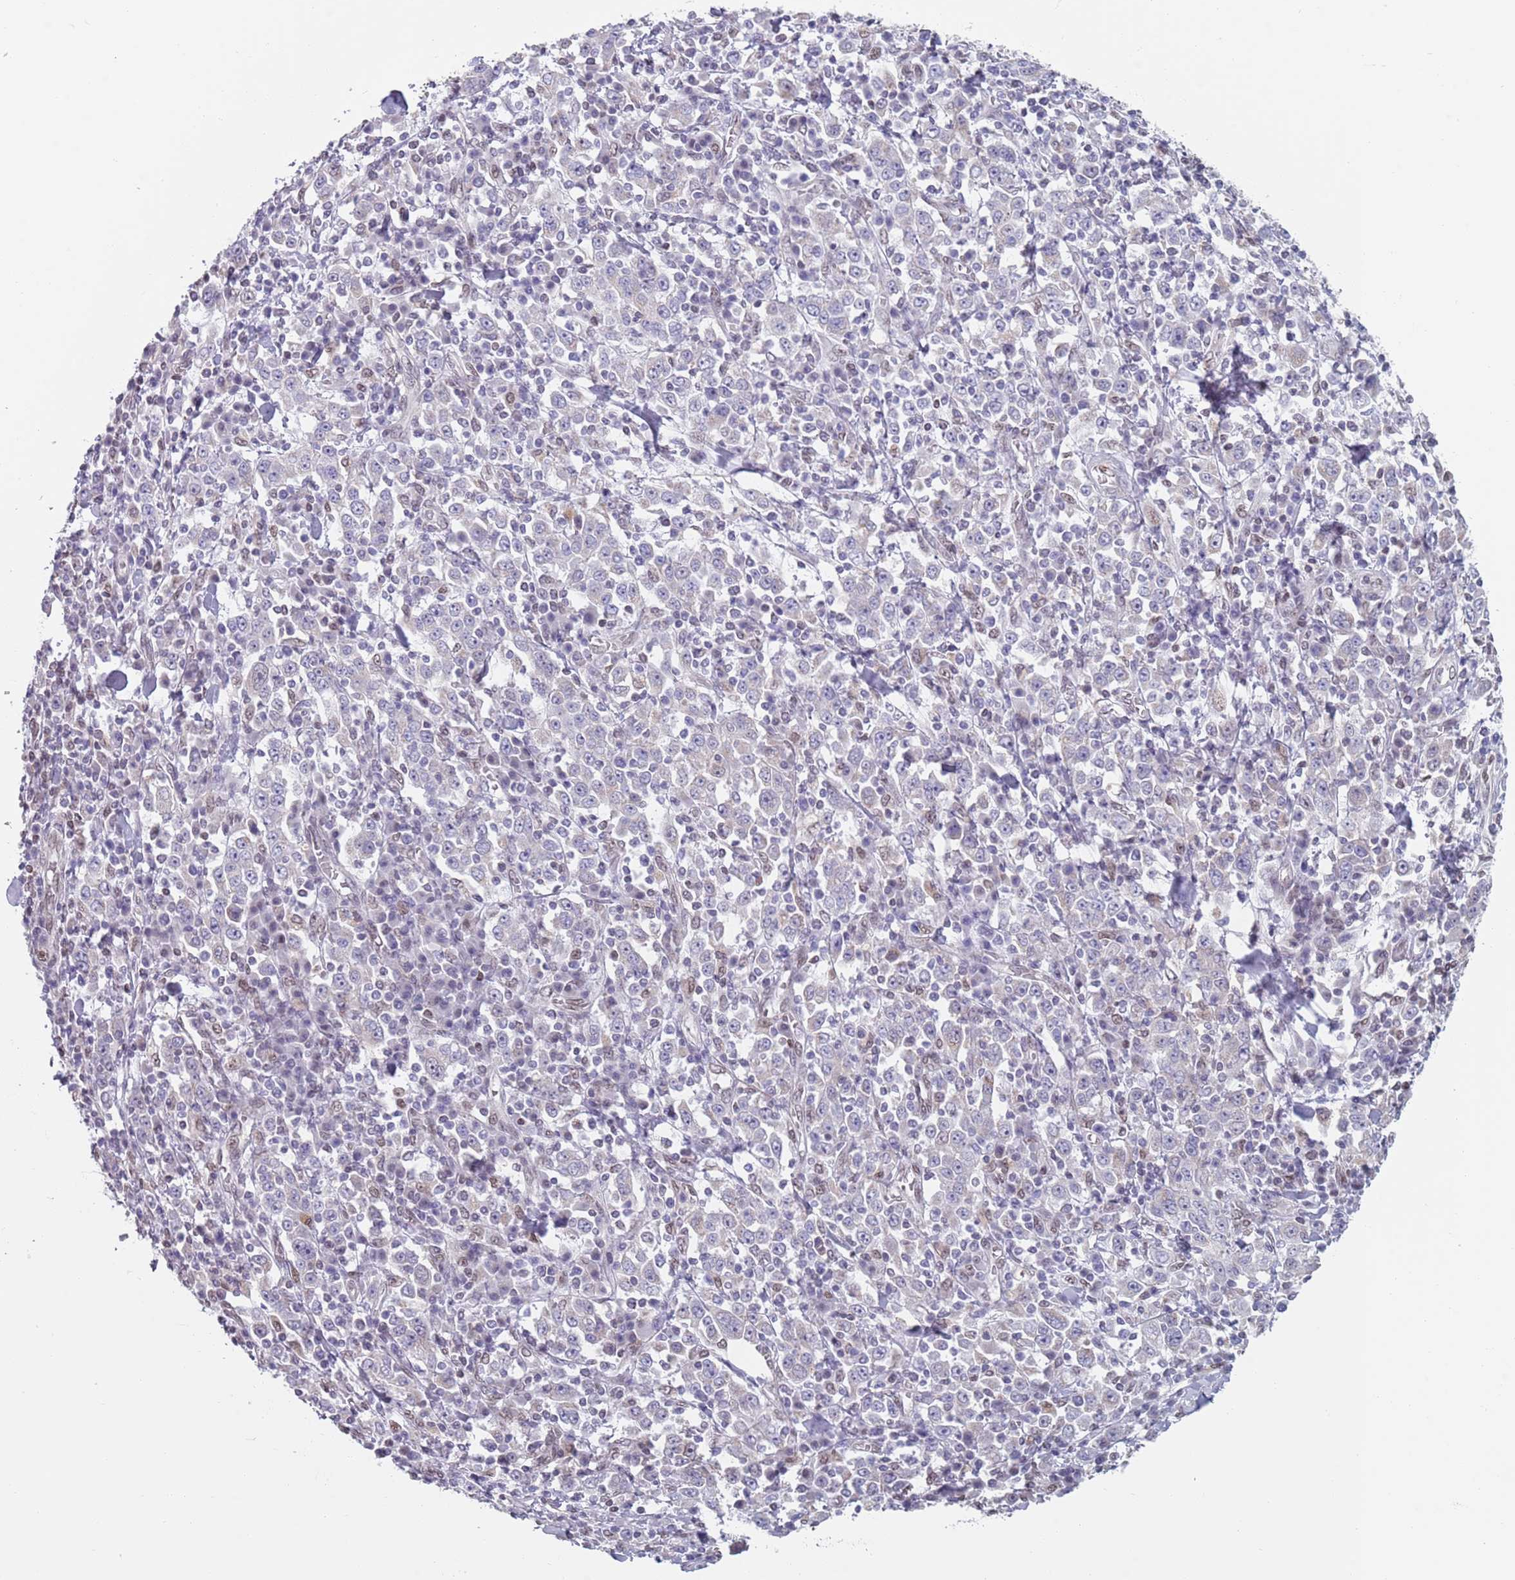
{"staining": {"intensity": "negative", "quantity": "none", "location": "none"}, "tissue": "stomach cancer", "cell_type": "Tumor cells", "image_type": "cancer", "snomed": [{"axis": "morphology", "description": "Normal tissue, NOS"}, {"axis": "morphology", "description": "Adenocarcinoma, NOS"}, {"axis": "topography", "description": "Stomach, upper"}, {"axis": "topography", "description": "Stomach"}], "caption": "High power microscopy micrograph of an immunohistochemistry image of adenocarcinoma (stomach), revealing no significant staining in tumor cells. (Stains: DAB immunohistochemistry with hematoxylin counter stain, Microscopy: brightfield microscopy at high magnification).", "gene": "MFSD12", "patient": {"sex": "male", "age": 59}}